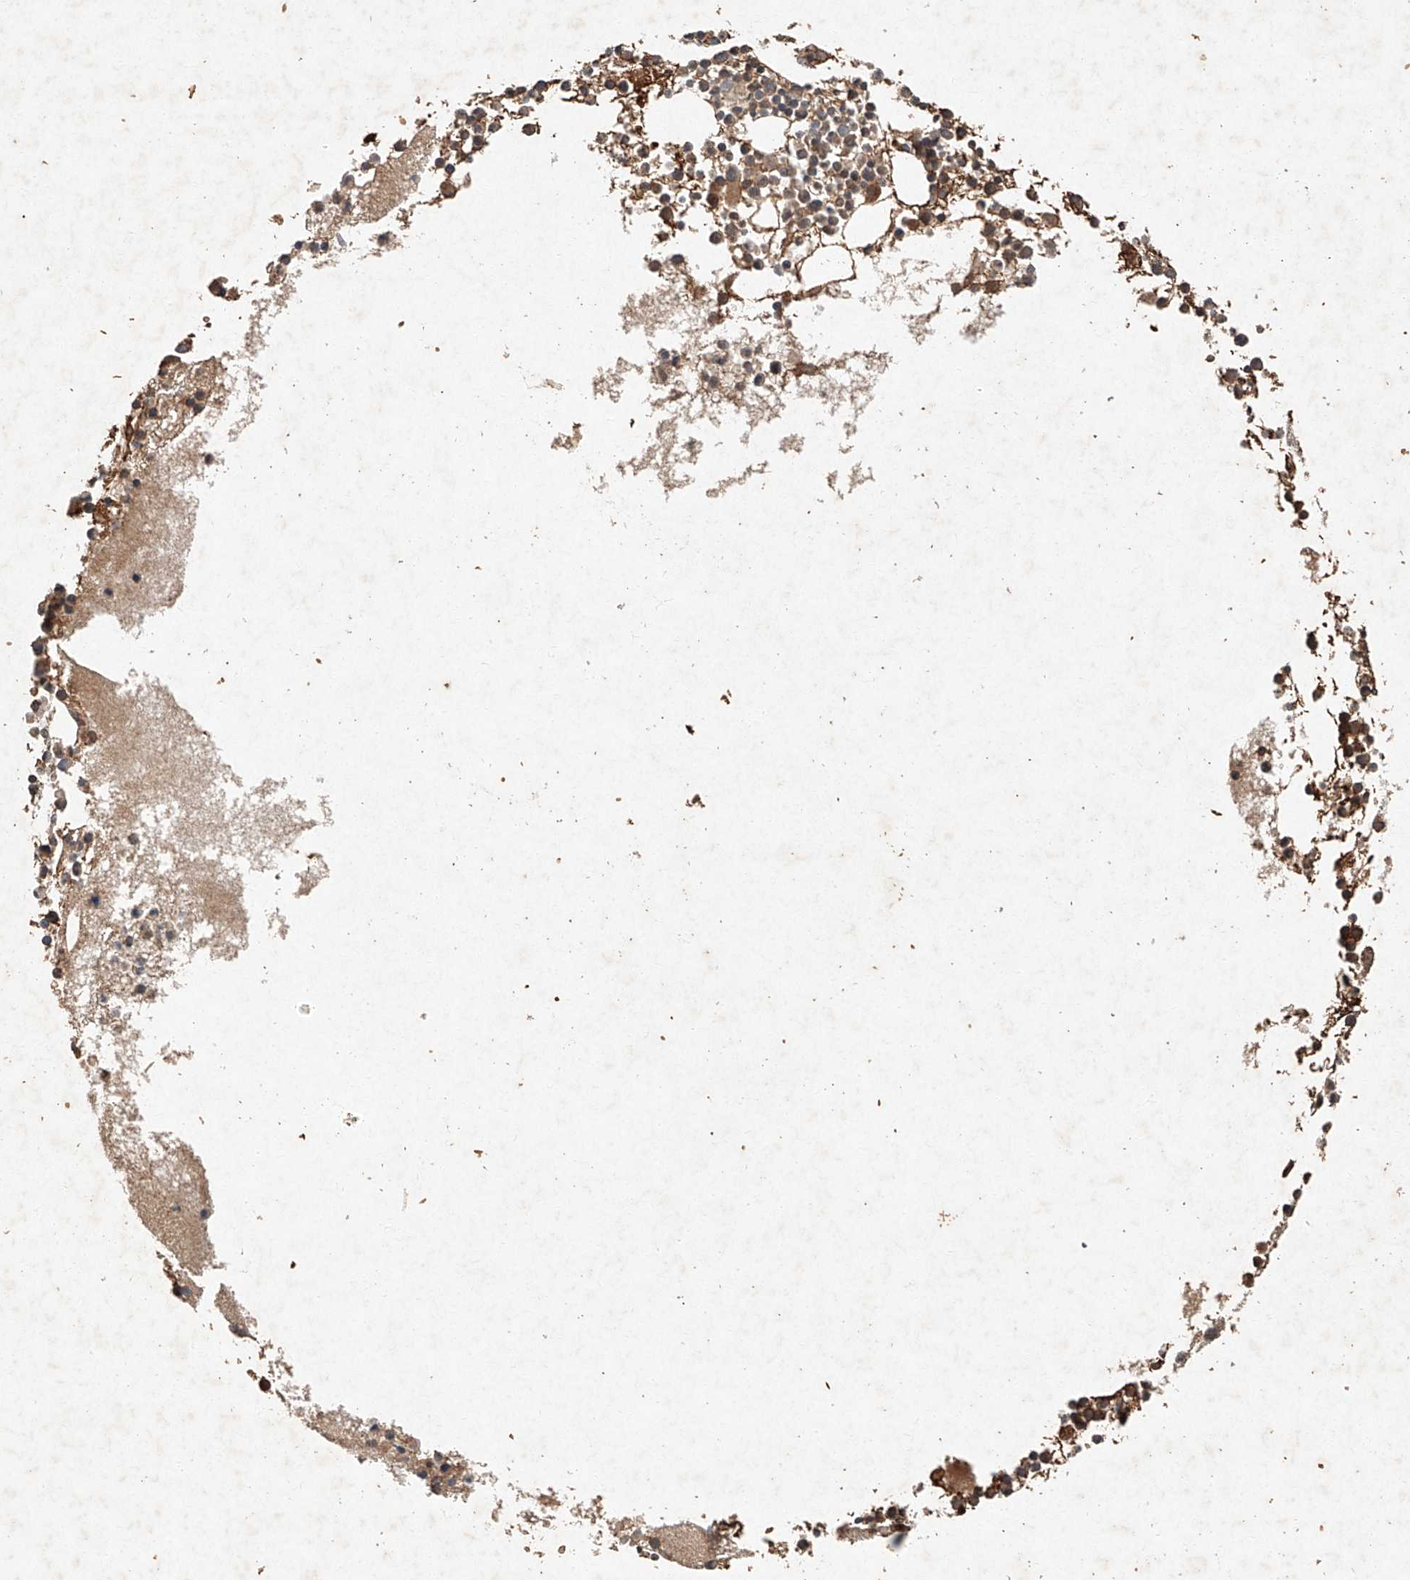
{"staining": {"intensity": "weak", "quantity": "25%-75%", "location": "cytoplasmic/membranous"}, "tissue": "bone marrow", "cell_type": "Hematopoietic cells", "image_type": "normal", "snomed": [{"axis": "morphology", "description": "Normal tissue, NOS"}, {"axis": "topography", "description": "Bone marrow"}], "caption": "DAB immunohistochemical staining of unremarkable human bone marrow reveals weak cytoplasmic/membranous protein positivity in about 25%-75% of hematopoietic cells.", "gene": "STK3", "patient": {"sex": "female", "age": 78}}